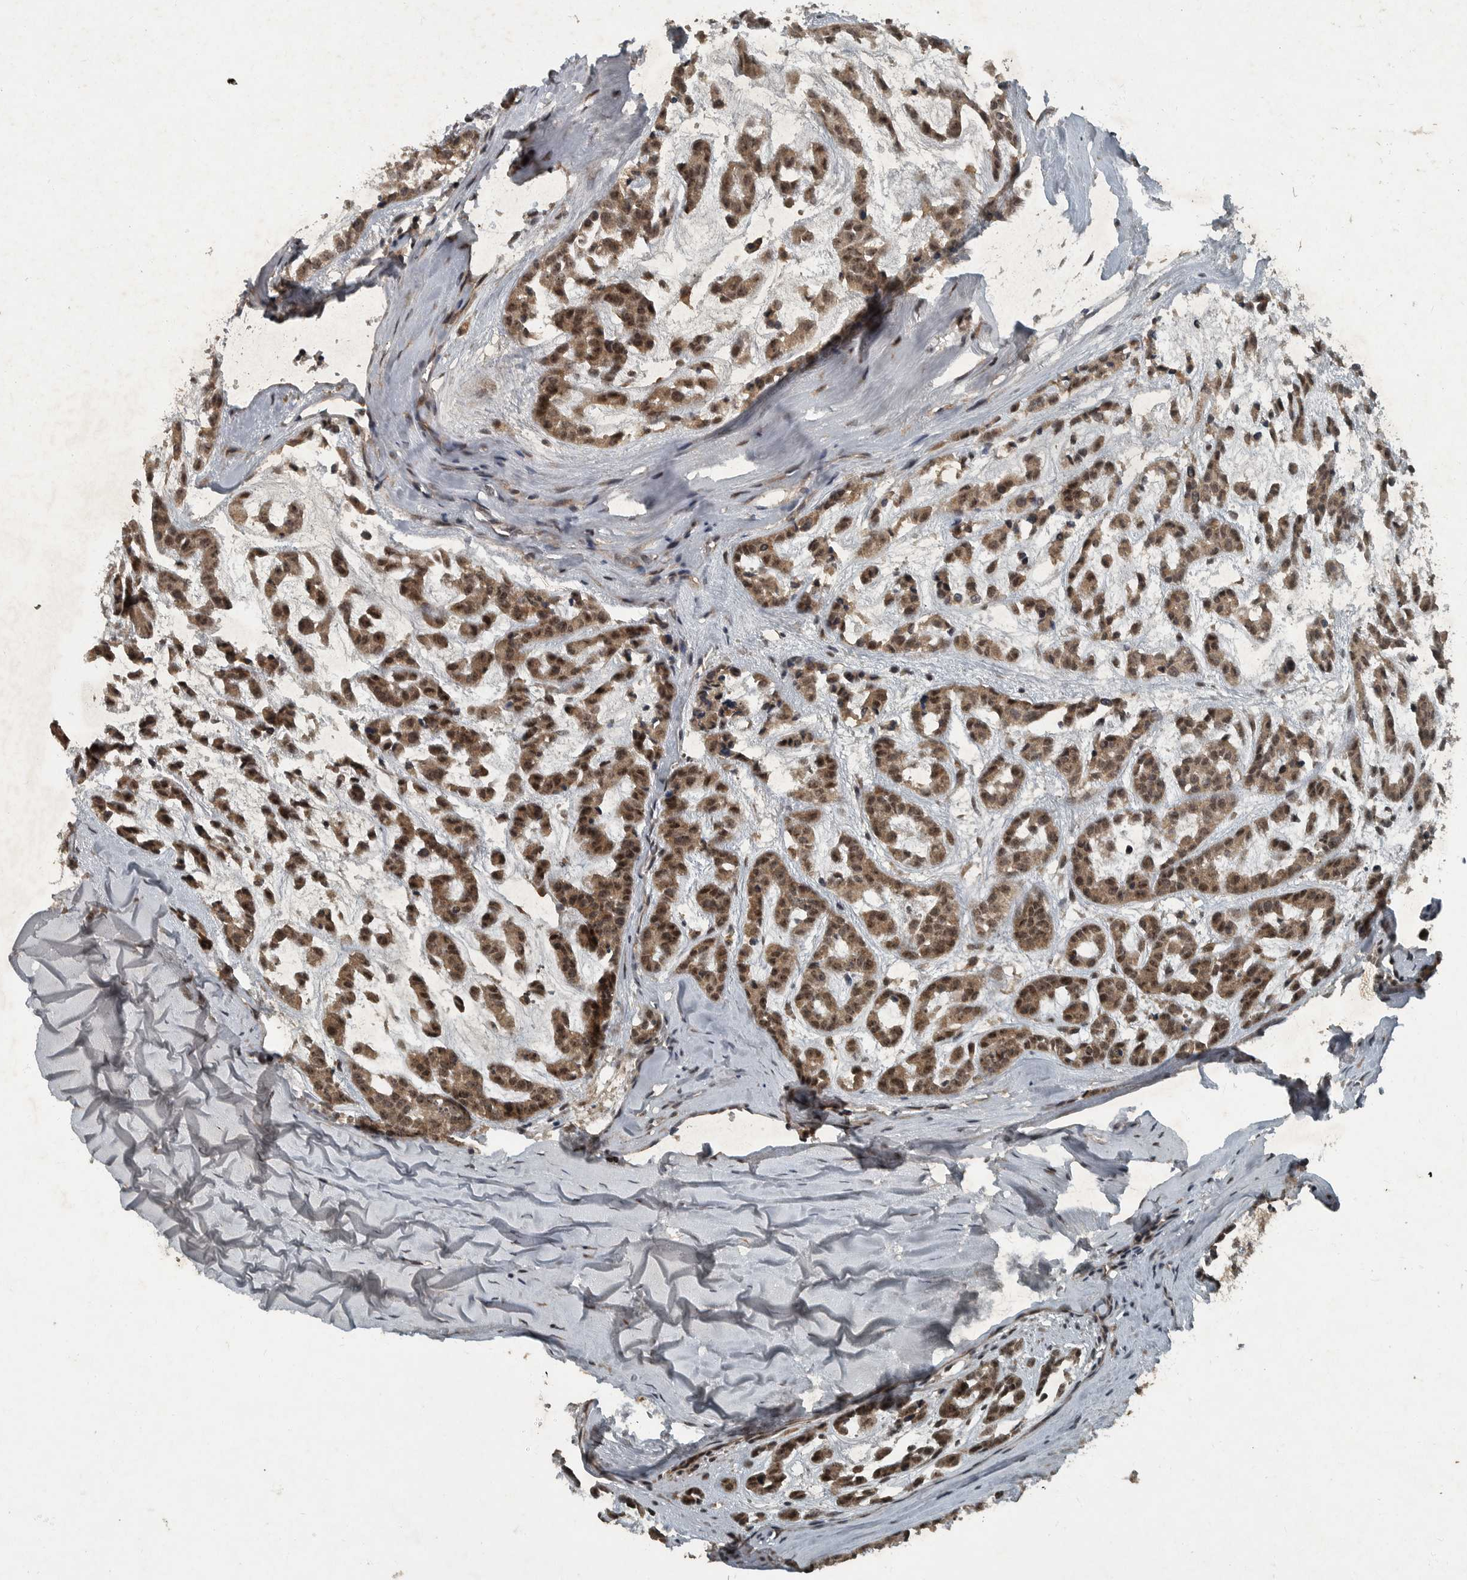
{"staining": {"intensity": "moderate", "quantity": ">75%", "location": "cytoplasmic/membranous,nuclear"}, "tissue": "head and neck cancer", "cell_type": "Tumor cells", "image_type": "cancer", "snomed": [{"axis": "morphology", "description": "Adenocarcinoma, NOS"}, {"axis": "morphology", "description": "Adenoma, NOS"}, {"axis": "topography", "description": "Head-Neck"}], "caption": "This histopathology image displays IHC staining of human head and neck cancer (adenoma), with medium moderate cytoplasmic/membranous and nuclear positivity in about >75% of tumor cells.", "gene": "FOXO1", "patient": {"sex": "female", "age": 55}}